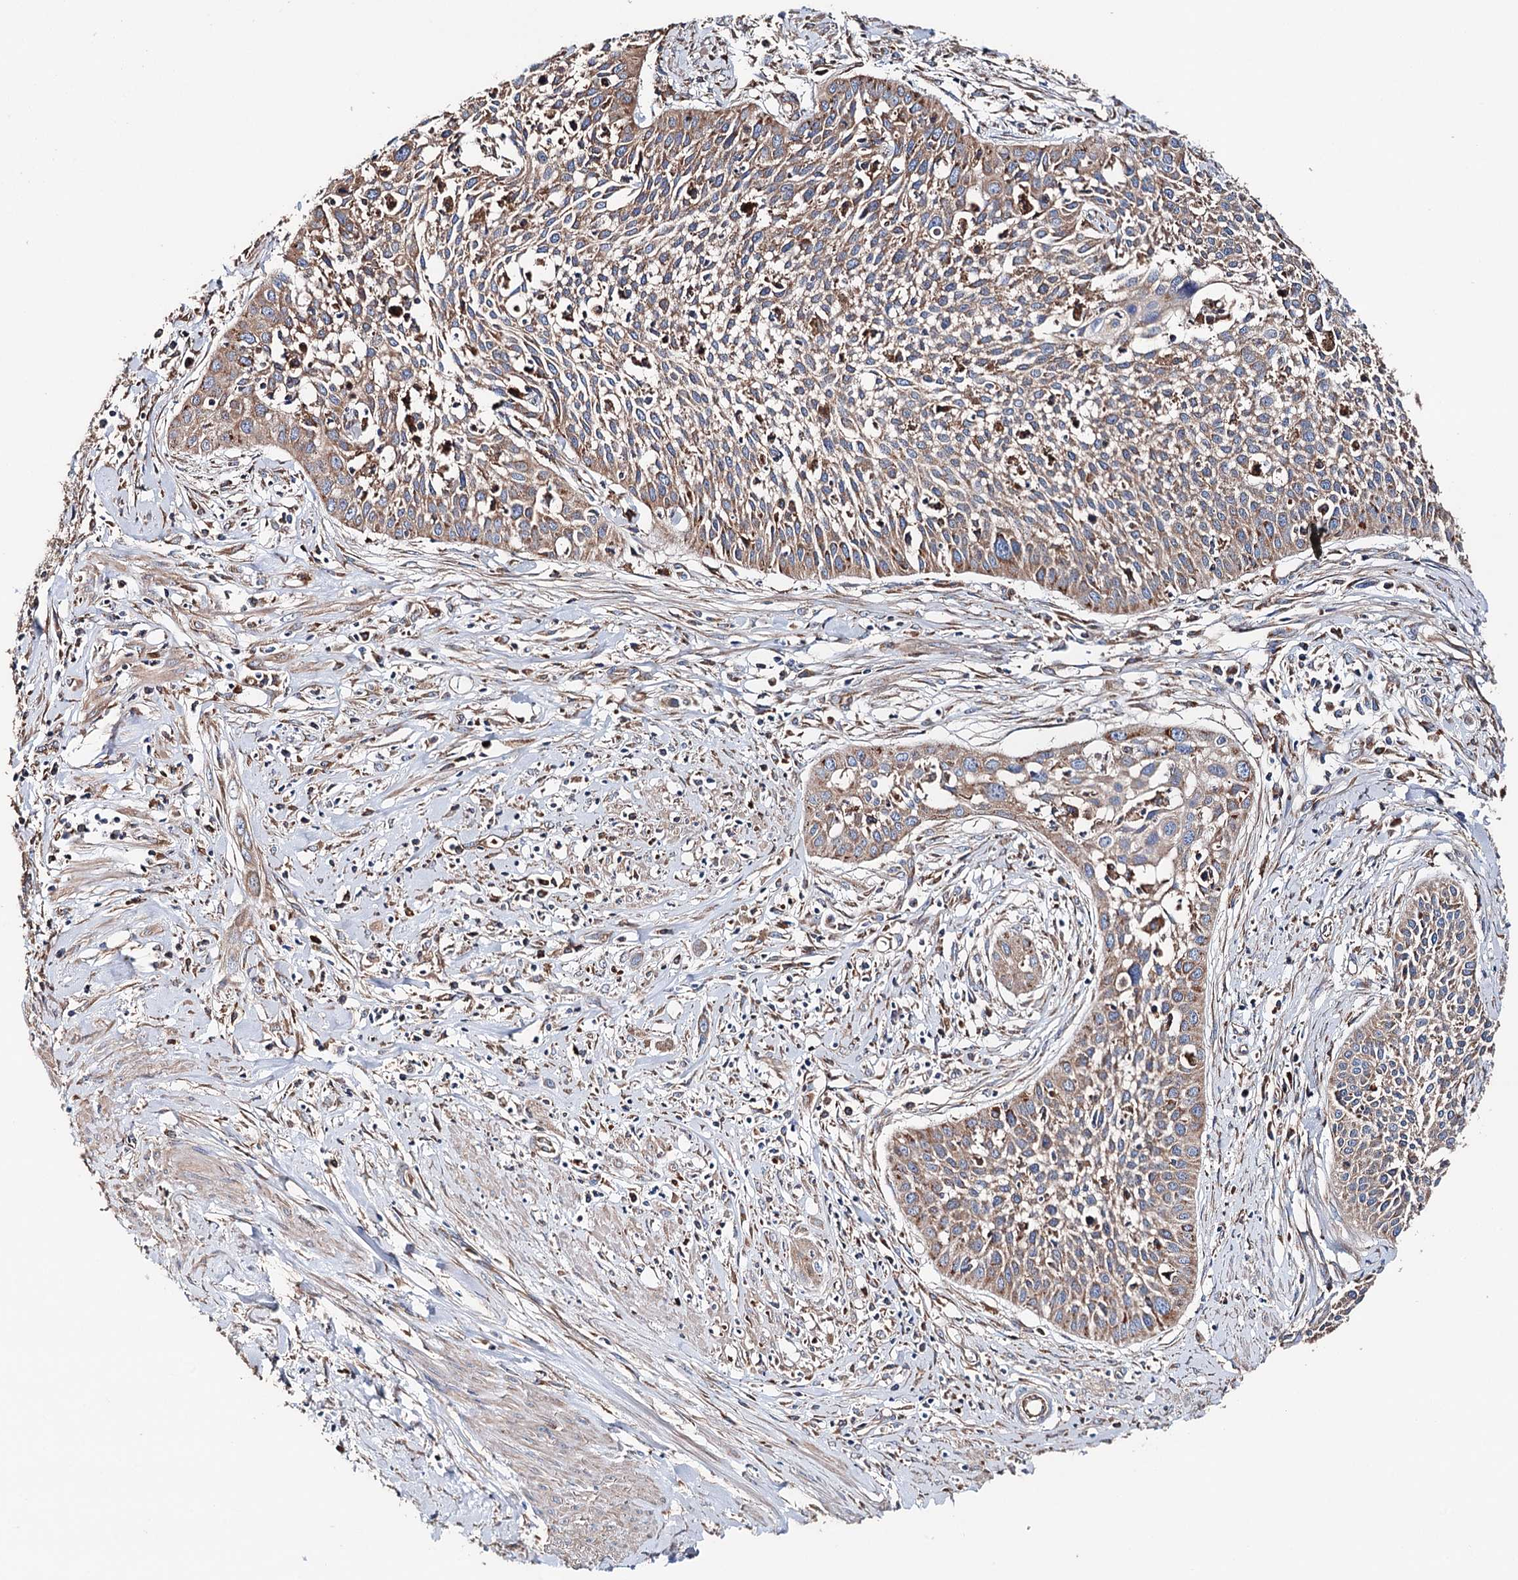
{"staining": {"intensity": "weak", "quantity": ">75%", "location": "cytoplasmic/membranous"}, "tissue": "cervical cancer", "cell_type": "Tumor cells", "image_type": "cancer", "snomed": [{"axis": "morphology", "description": "Squamous cell carcinoma, NOS"}, {"axis": "topography", "description": "Cervix"}], "caption": "Immunohistochemical staining of squamous cell carcinoma (cervical) displays weak cytoplasmic/membranous protein expression in approximately >75% of tumor cells.", "gene": "ERP29", "patient": {"sex": "female", "age": 34}}